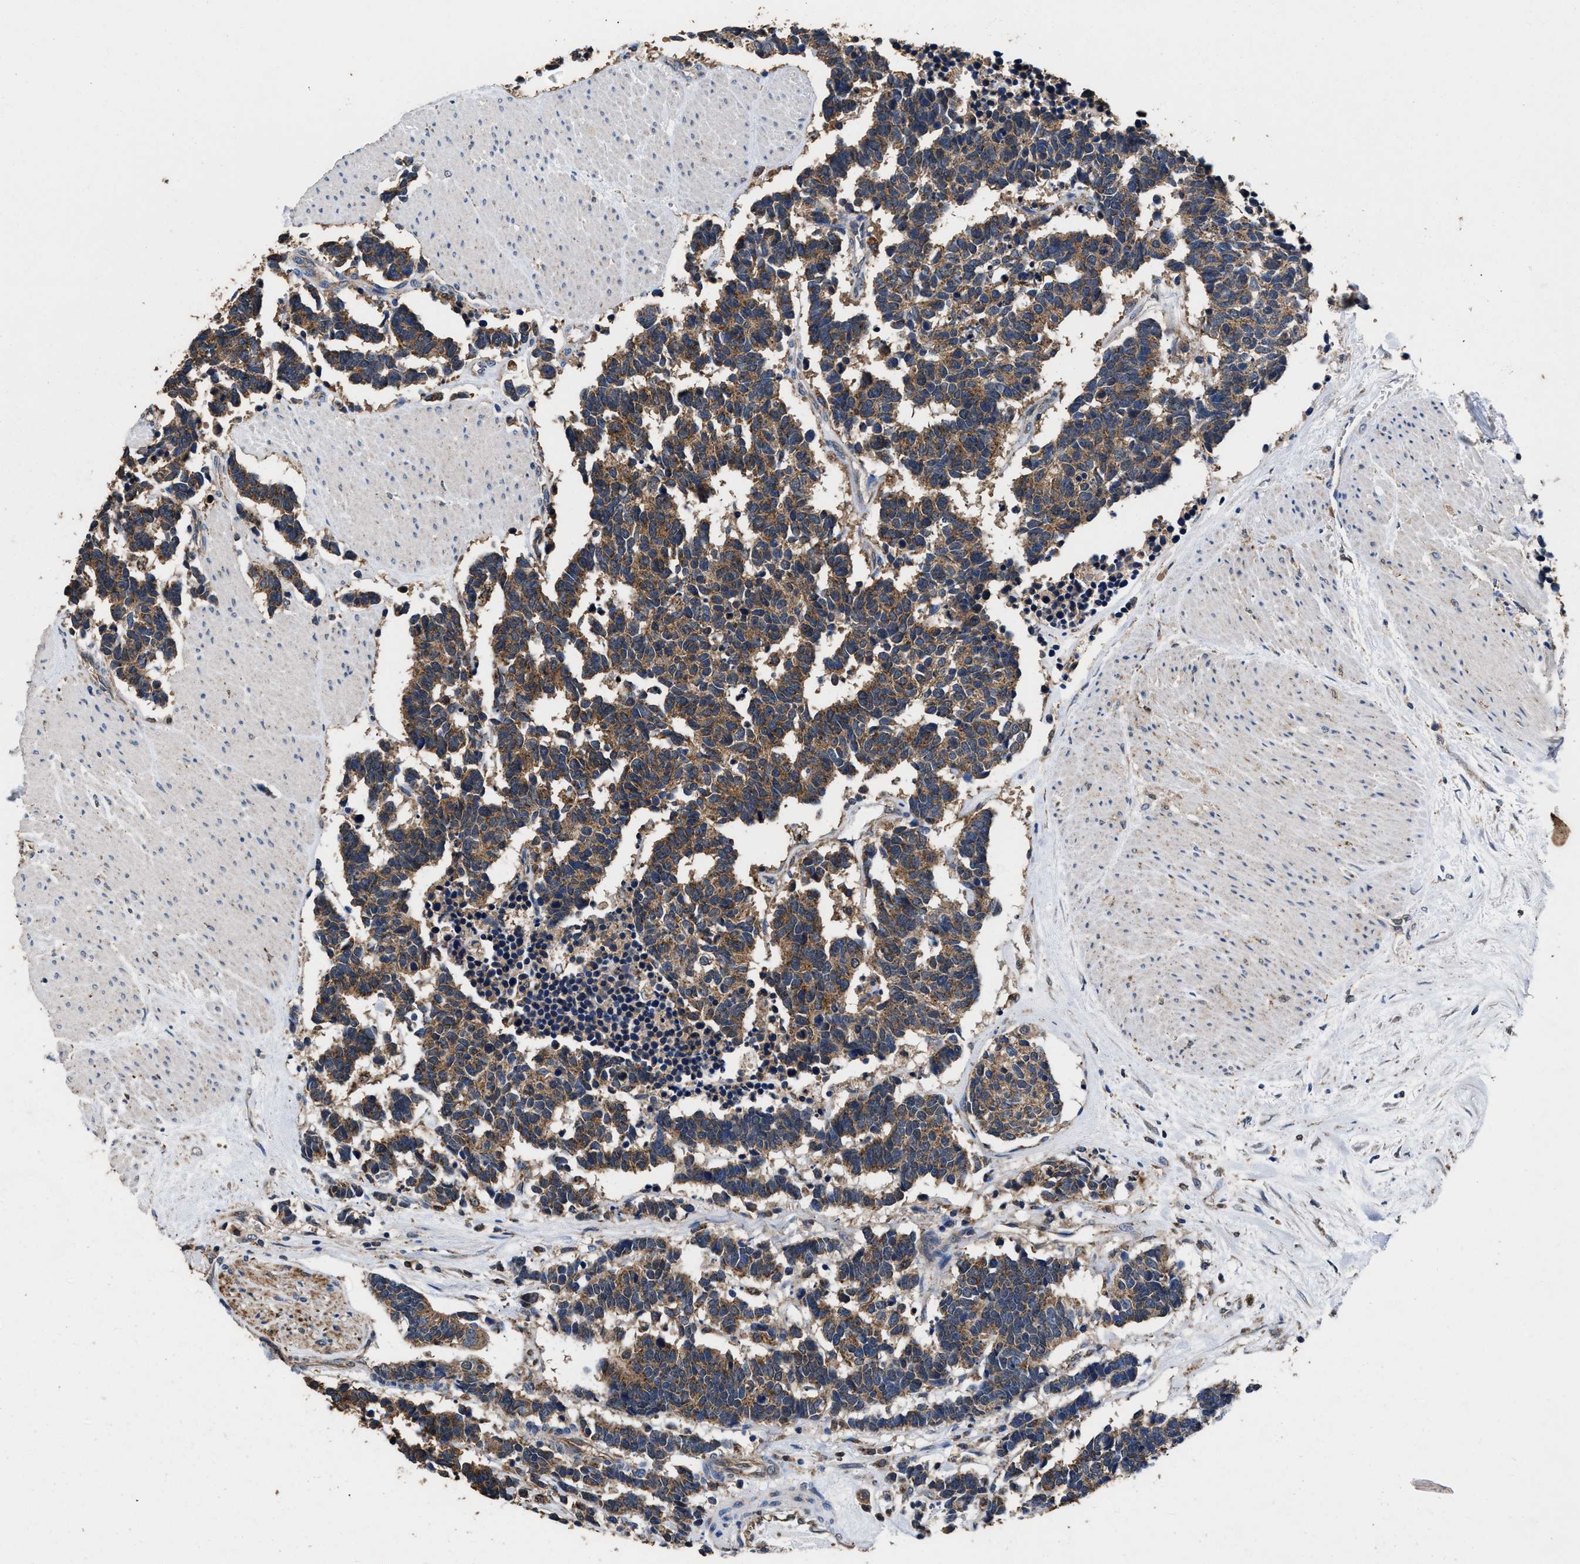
{"staining": {"intensity": "moderate", "quantity": ">75%", "location": "cytoplasmic/membranous"}, "tissue": "carcinoid", "cell_type": "Tumor cells", "image_type": "cancer", "snomed": [{"axis": "morphology", "description": "Carcinoma, NOS"}, {"axis": "morphology", "description": "Carcinoid, malignant, NOS"}, {"axis": "topography", "description": "Urinary bladder"}], "caption": "This is a photomicrograph of immunohistochemistry staining of carcinoma, which shows moderate positivity in the cytoplasmic/membranous of tumor cells.", "gene": "ACLY", "patient": {"sex": "male", "age": 57}}